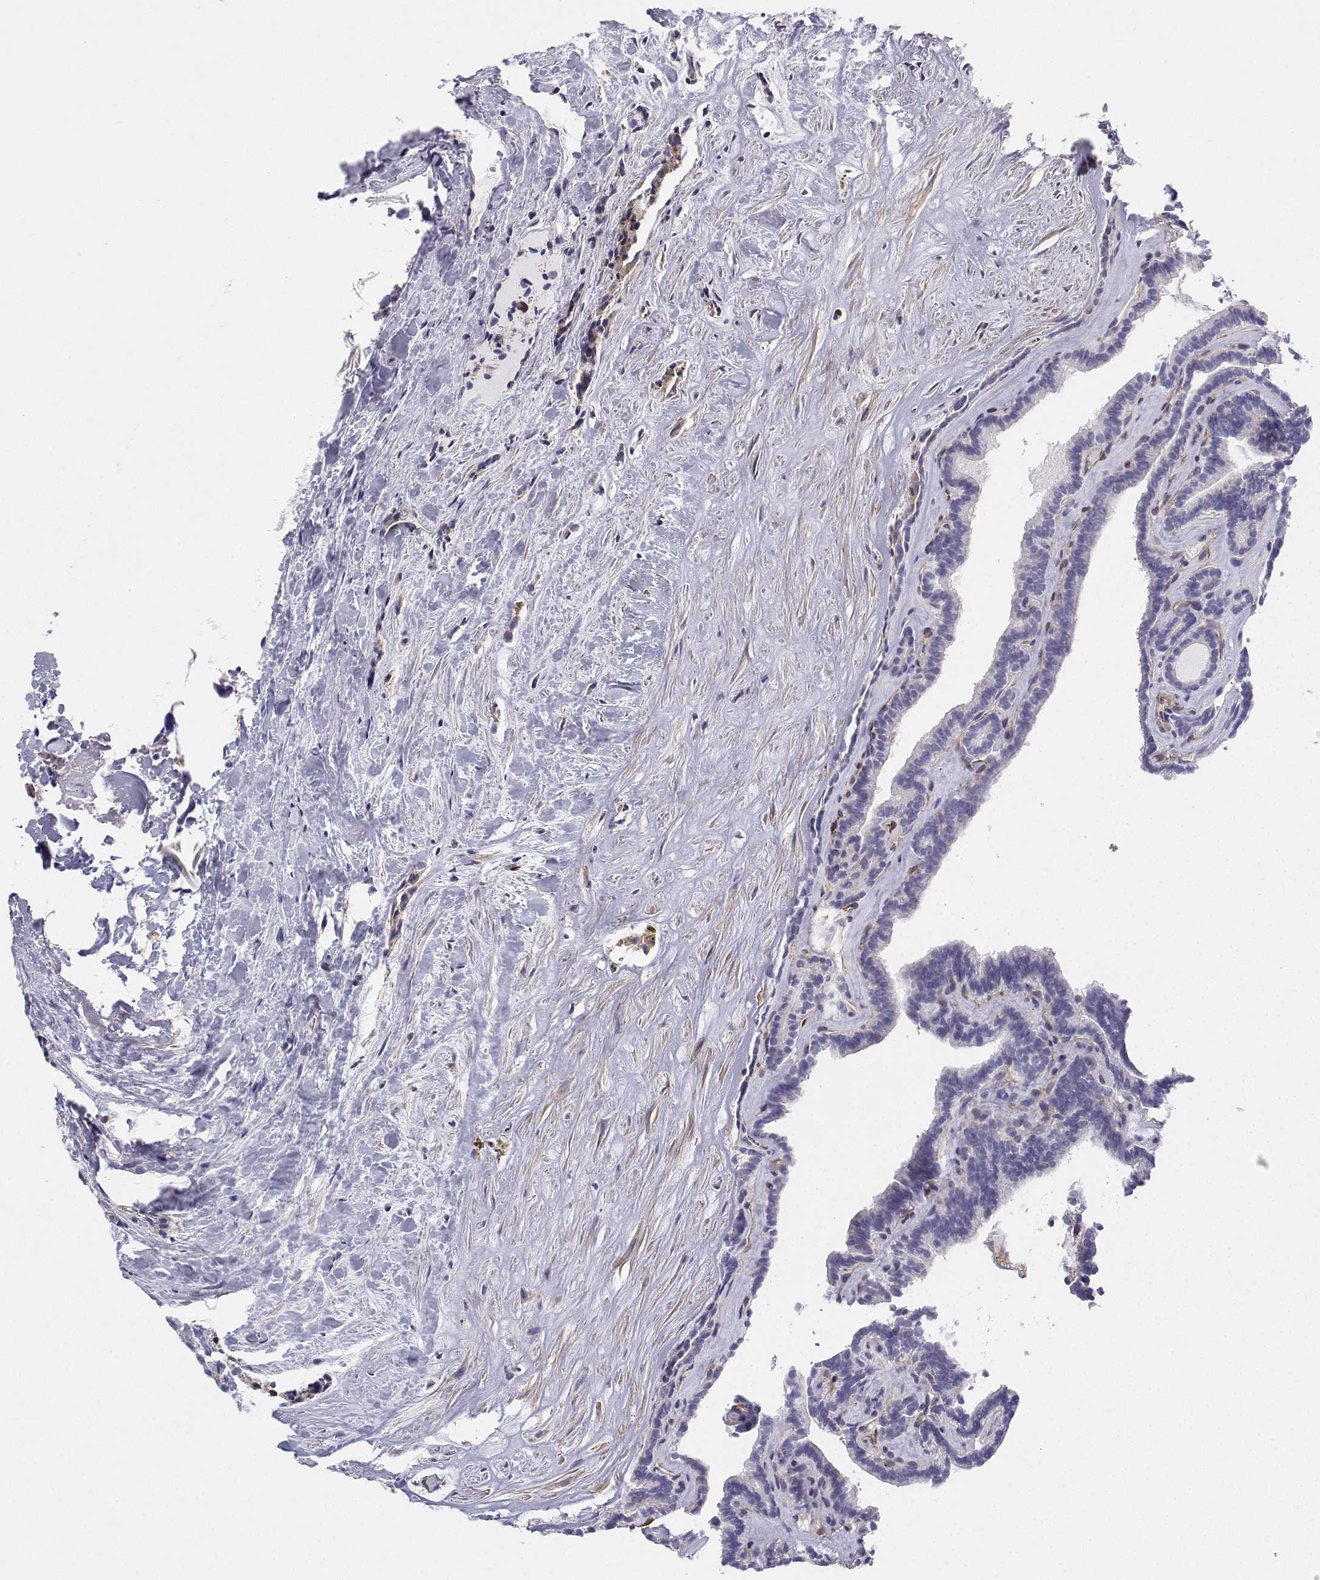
{"staining": {"intensity": "negative", "quantity": "none", "location": "none"}, "tissue": "thyroid cancer", "cell_type": "Tumor cells", "image_type": "cancer", "snomed": [{"axis": "morphology", "description": "Papillary adenocarcinoma, NOS"}, {"axis": "topography", "description": "Thyroid gland"}], "caption": "Immunohistochemical staining of human thyroid cancer shows no significant staining in tumor cells. (Stains: DAB (3,3'-diaminobenzidine) immunohistochemistry with hematoxylin counter stain, Microscopy: brightfield microscopy at high magnification).", "gene": "MYH9", "patient": {"sex": "female", "age": 21}}